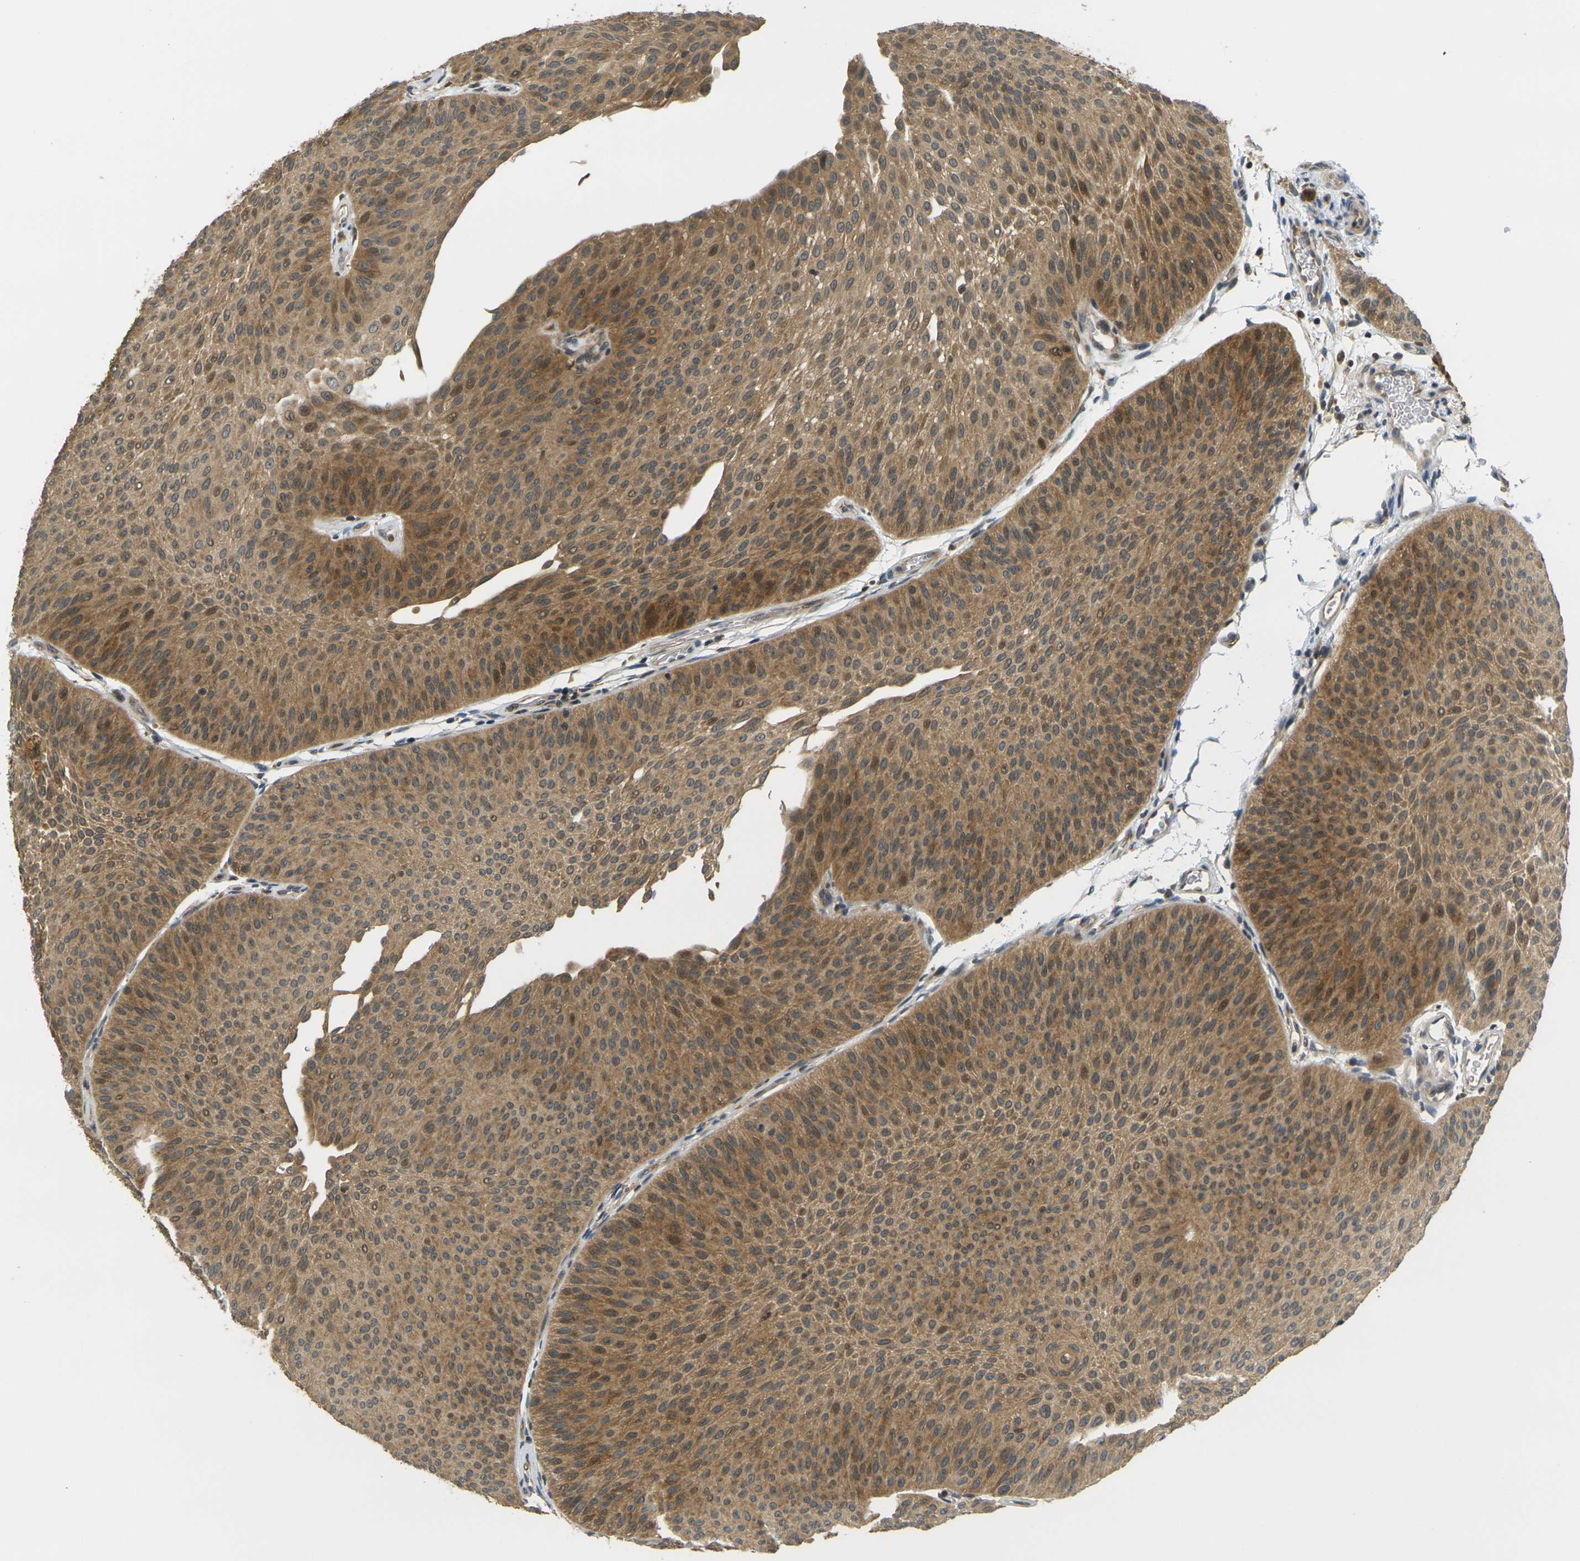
{"staining": {"intensity": "moderate", "quantity": ">75%", "location": "cytoplasmic/membranous,nuclear"}, "tissue": "urothelial cancer", "cell_type": "Tumor cells", "image_type": "cancer", "snomed": [{"axis": "morphology", "description": "Urothelial carcinoma, Low grade"}, {"axis": "topography", "description": "Urinary bladder"}], "caption": "Protein staining of urothelial carcinoma (low-grade) tissue demonstrates moderate cytoplasmic/membranous and nuclear staining in about >75% of tumor cells.", "gene": "KLHL8", "patient": {"sex": "female", "age": 60}}